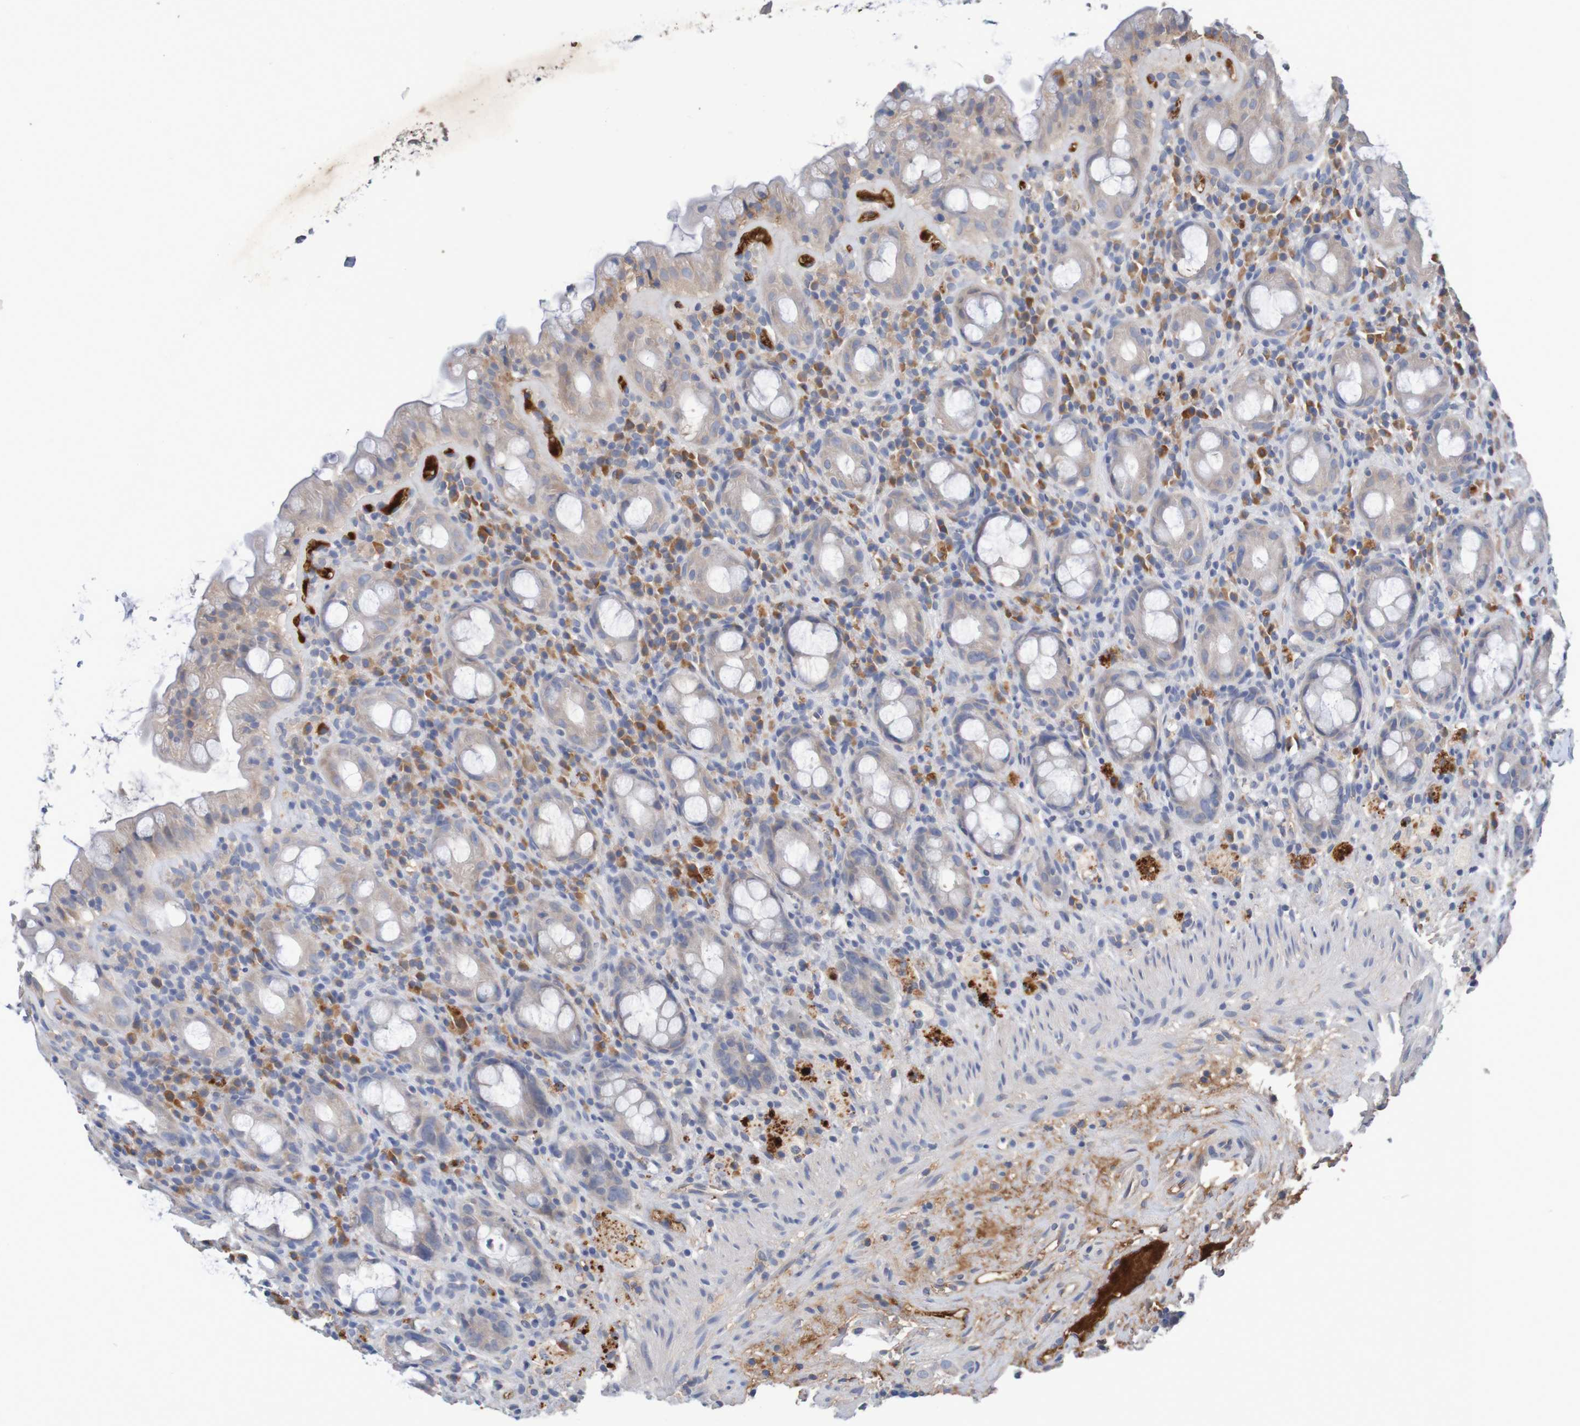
{"staining": {"intensity": "weak", "quantity": "25%-75%", "location": "cytoplasmic/membranous"}, "tissue": "rectum", "cell_type": "Glandular cells", "image_type": "normal", "snomed": [{"axis": "morphology", "description": "Normal tissue, NOS"}, {"axis": "topography", "description": "Rectum"}], "caption": "Protein expression analysis of unremarkable rectum exhibits weak cytoplasmic/membranous expression in approximately 25%-75% of glandular cells.", "gene": "LTA", "patient": {"sex": "male", "age": 44}}